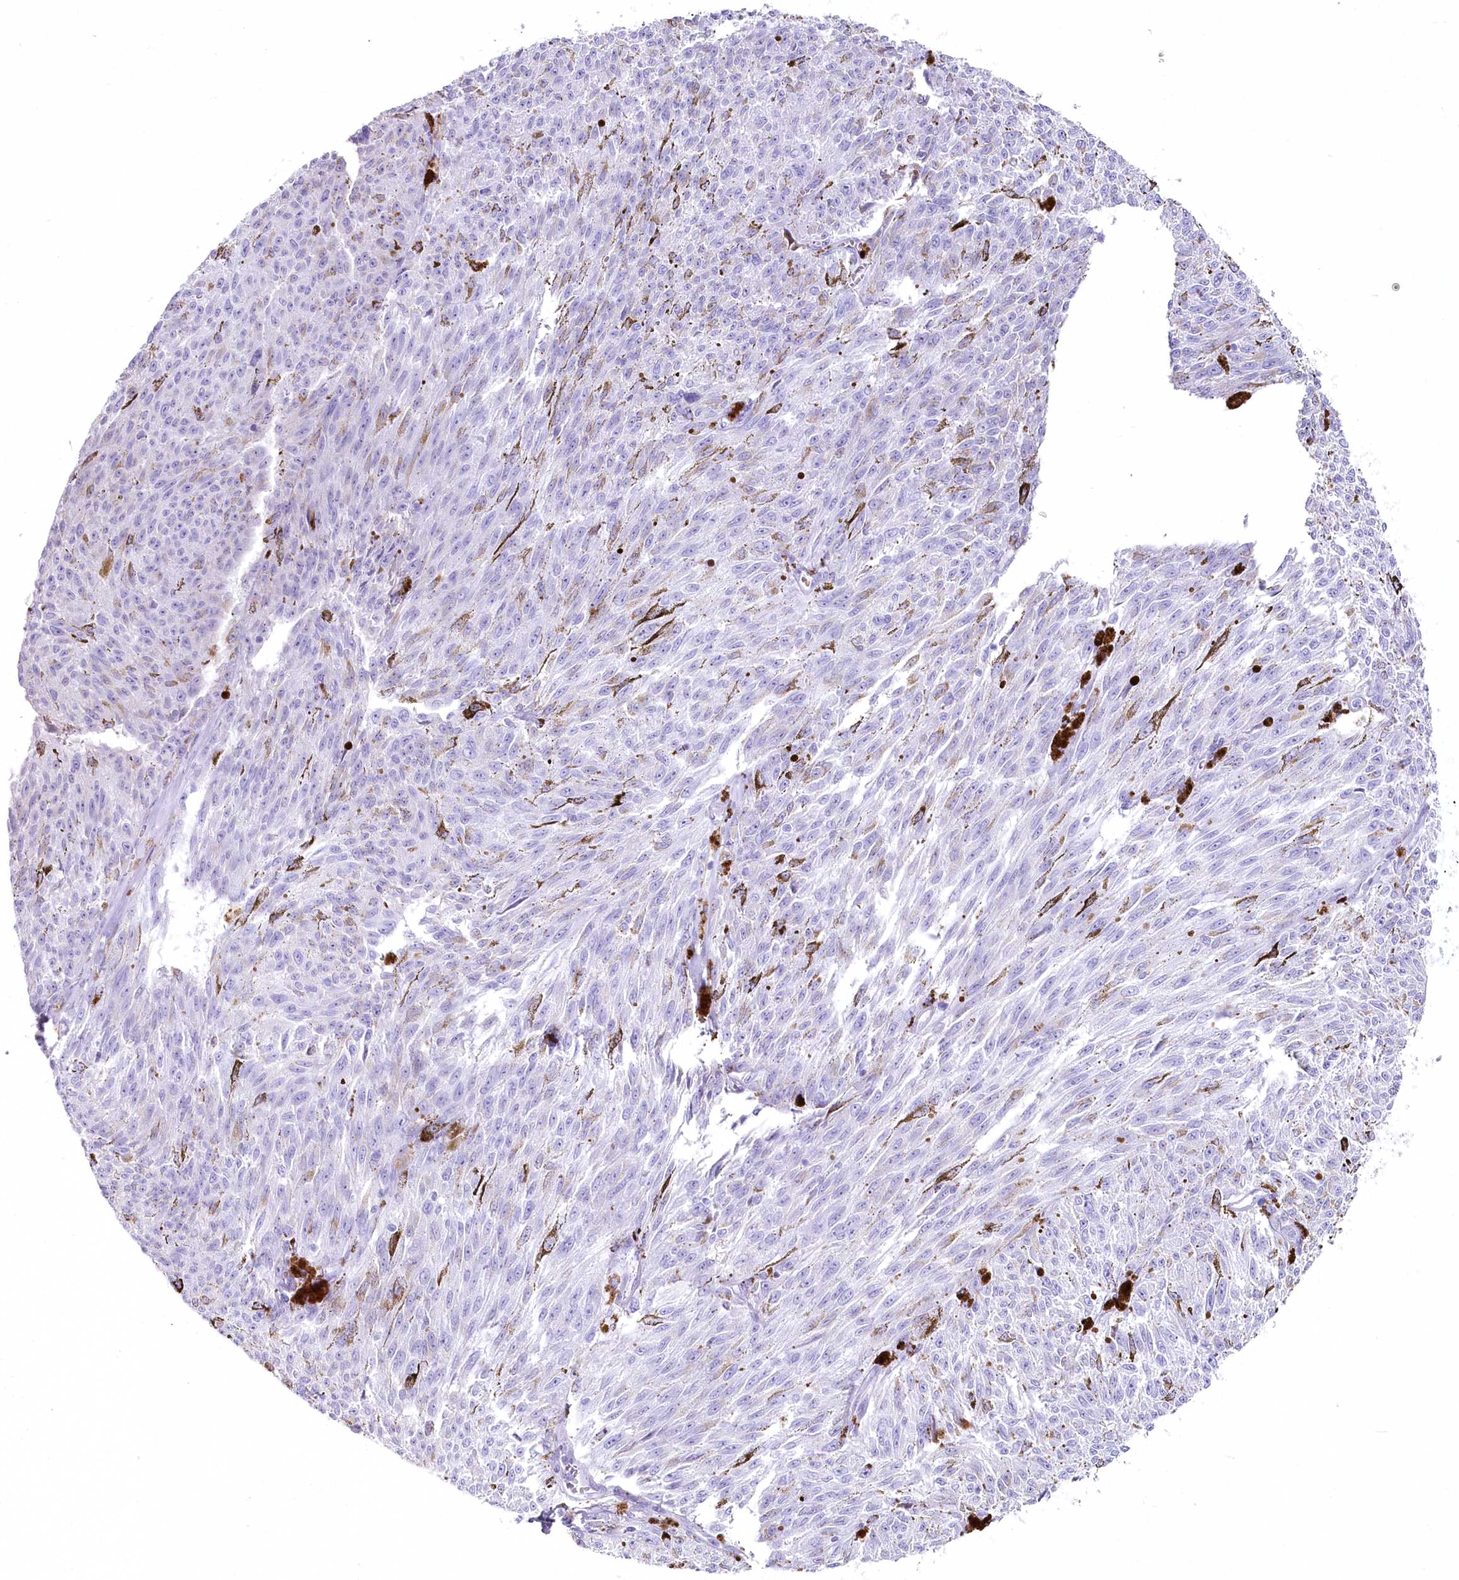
{"staining": {"intensity": "negative", "quantity": "none", "location": "none"}, "tissue": "melanoma", "cell_type": "Tumor cells", "image_type": "cancer", "snomed": [{"axis": "morphology", "description": "Malignant melanoma, NOS"}, {"axis": "topography", "description": "Skin"}], "caption": "Immunohistochemistry (IHC) of human malignant melanoma exhibits no expression in tumor cells.", "gene": "IFIT5", "patient": {"sex": "female", "age": 72}}